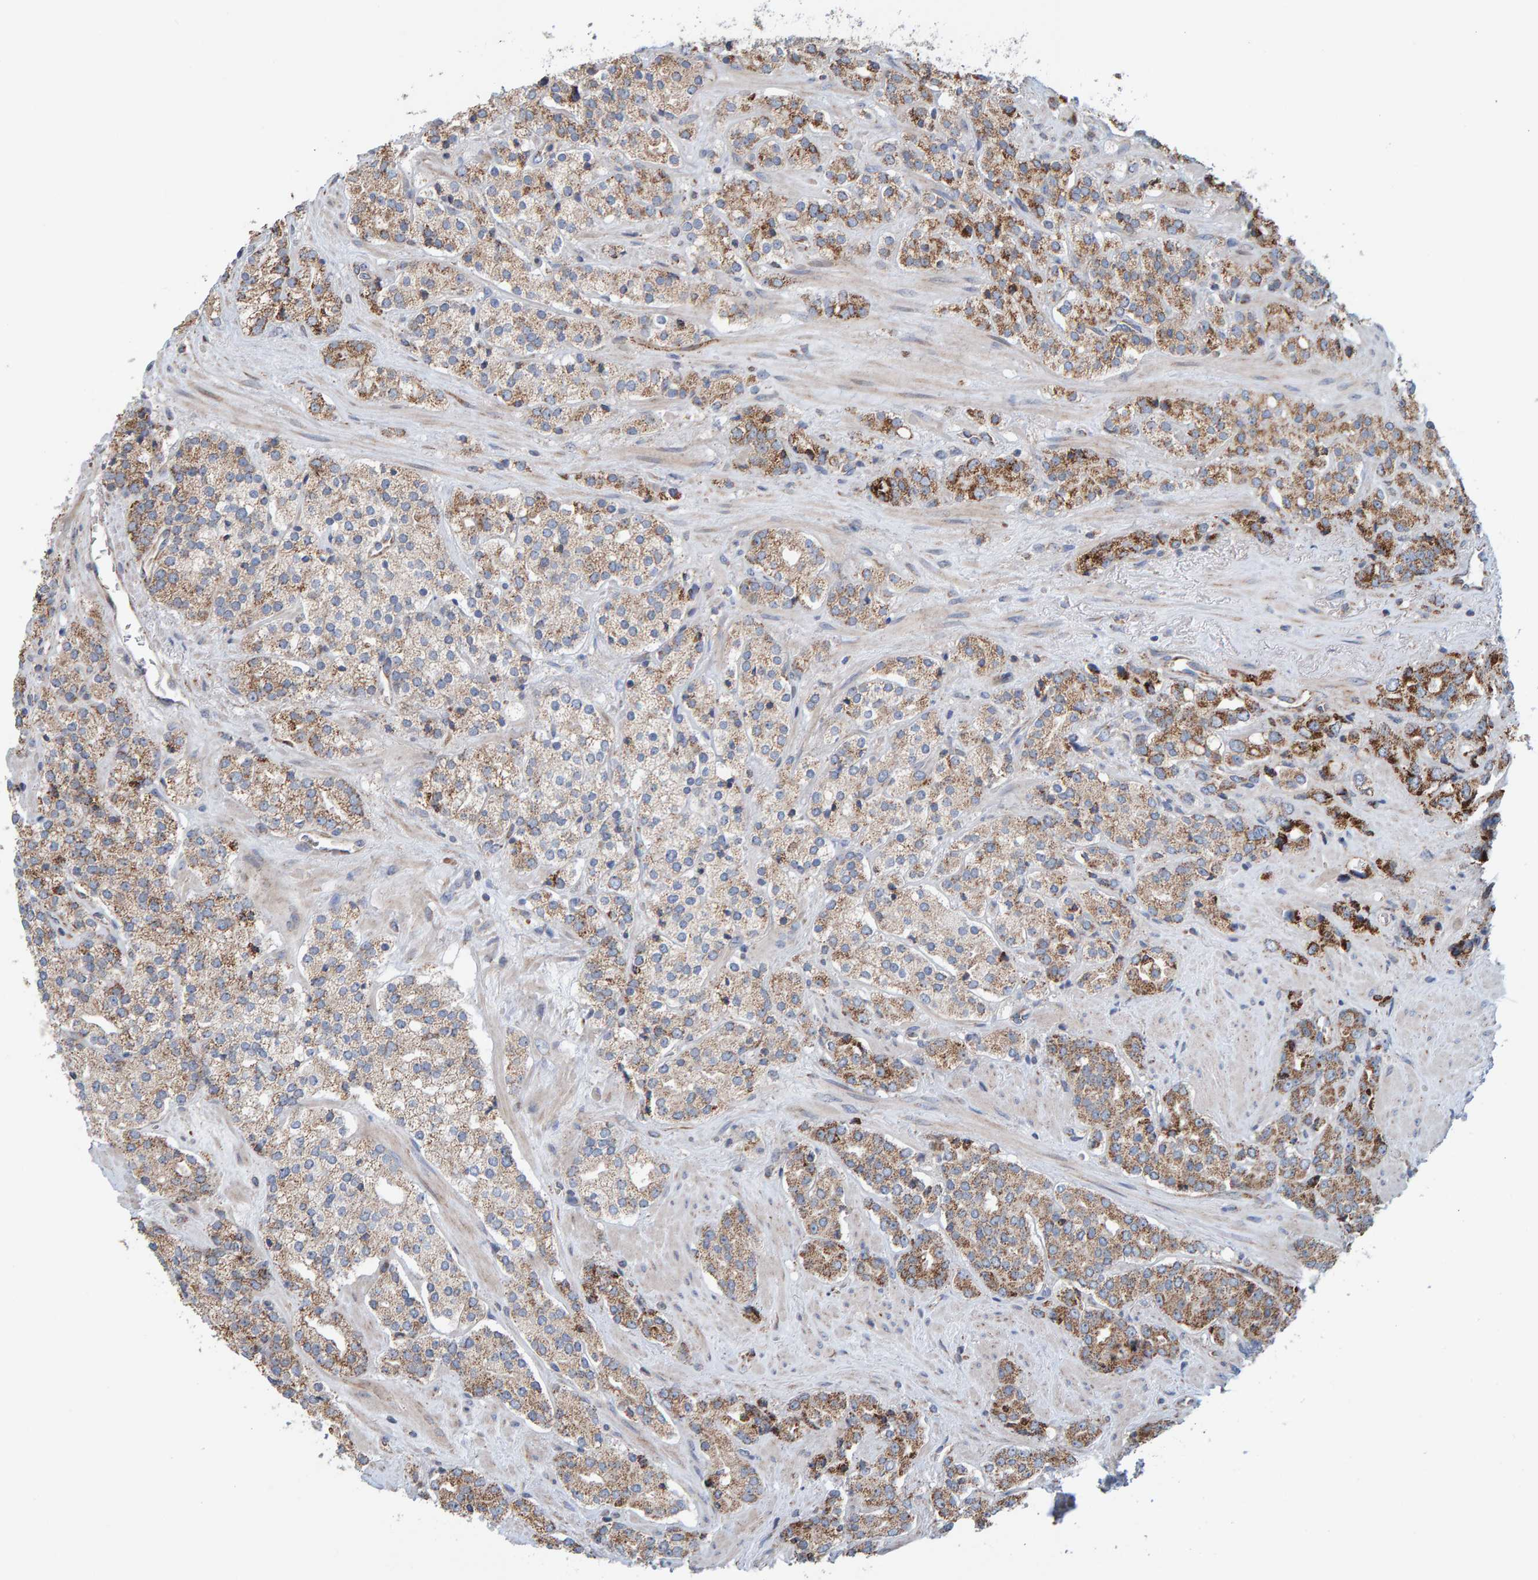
{"staining": {"intensity": "moderate", "quantity": ">75%", "location": "cytoplasmic/membranous"}, "tissue": "prostate cancer", "cell_type": "Tumor cells", "image_type": "cancer", "snomed": [{"axis": "morphology", "description": "Adenocarcinoma, High grade"}, {"axis": "topography", "description": "Prostate"}], "caption": "High-magnification brightfield microscopy of prostate cancer stained with DAB (3,3'-diaminobenzidine) (brown) and counterstained with hematoxylin (blue). tumor cells exhibit moderate cytoplasmic/membranous staining is appreciated in approximately>75% of cells.", "gene": "MRPL45", "patient": {"sex": "male", "age": 71}}